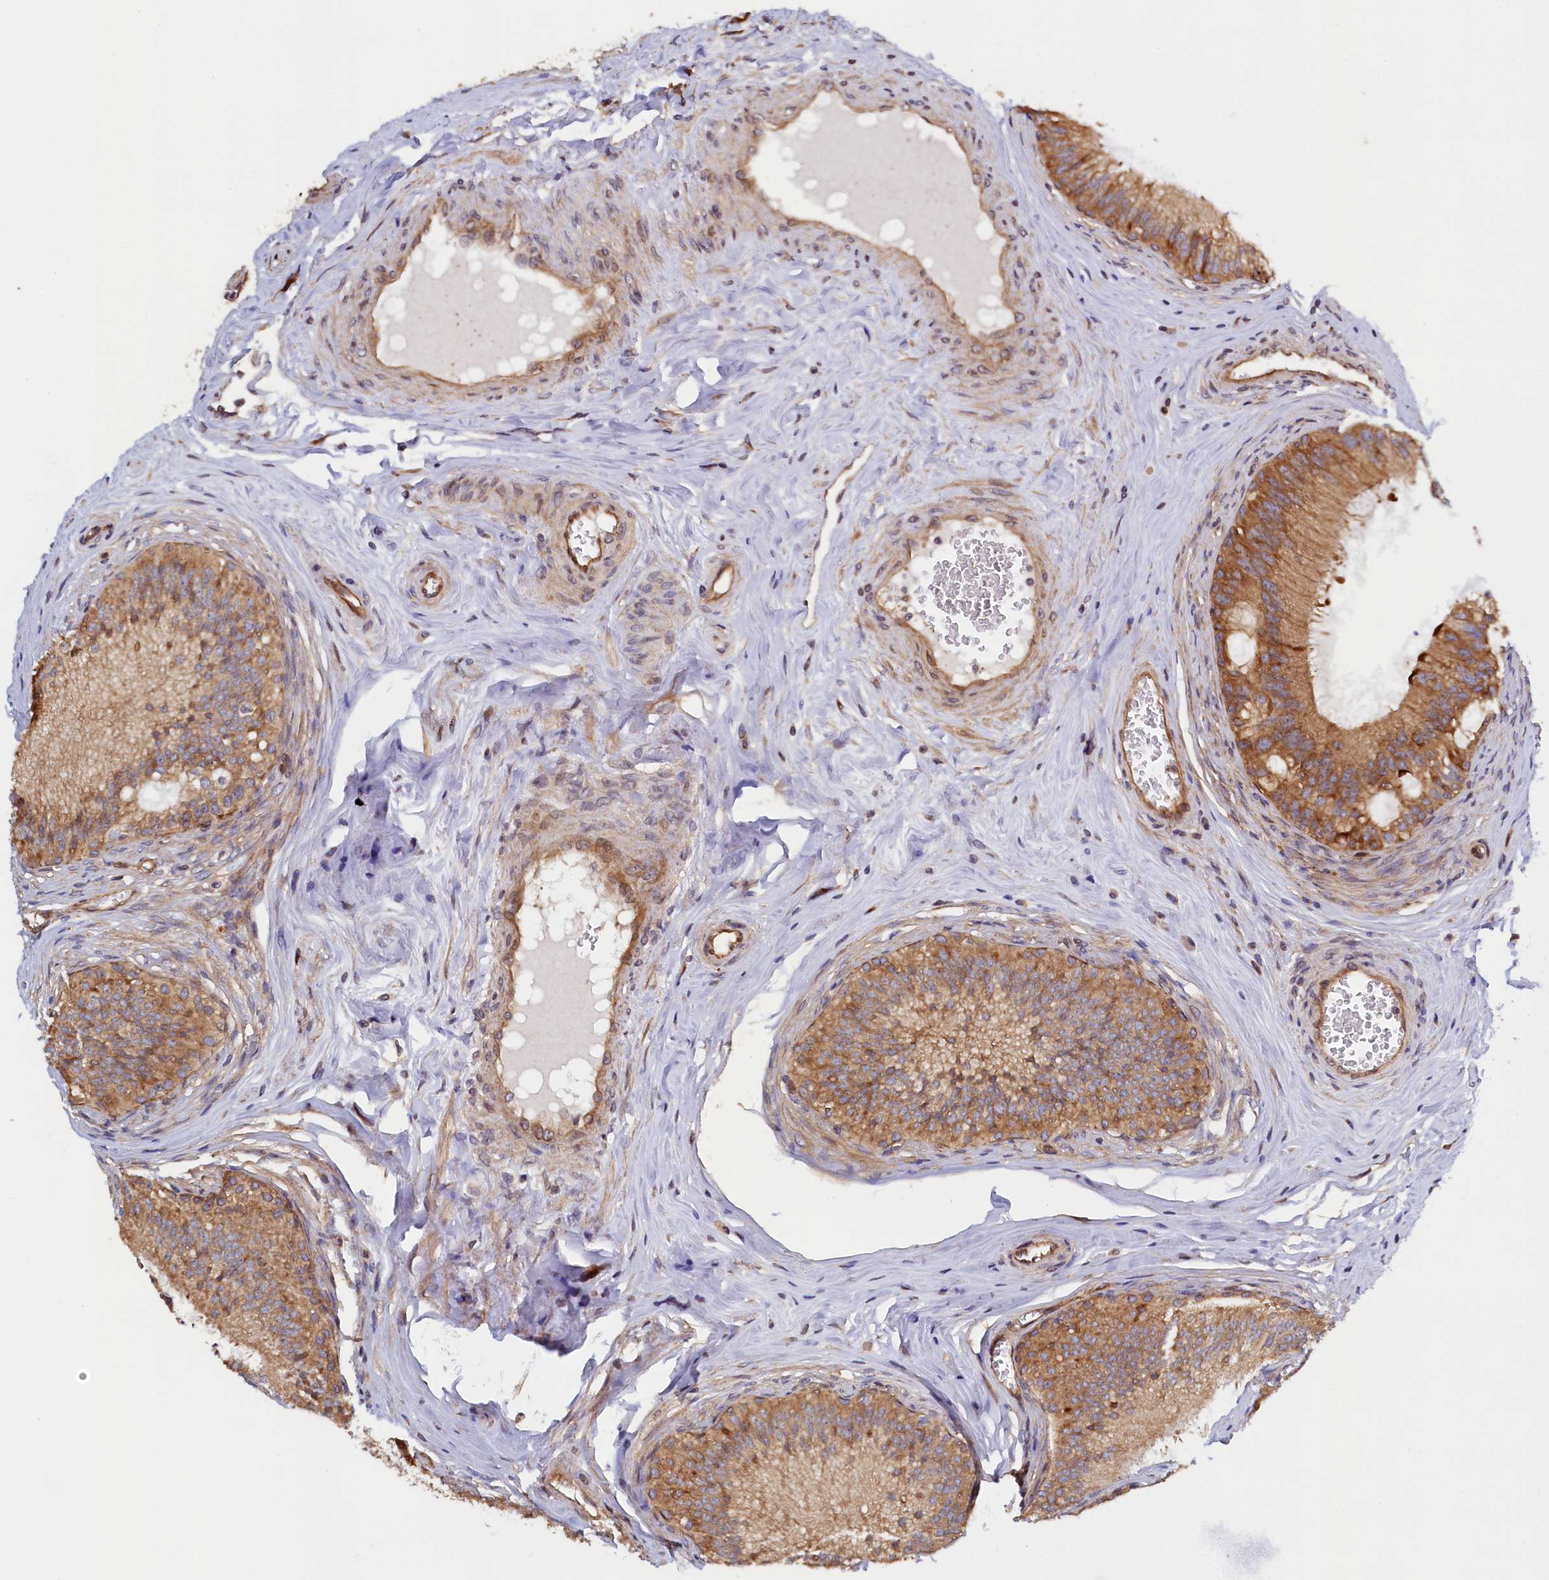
{"staining": {"intensity": "moderate", "quantity": ">75%", "location": "cytoplasmic/membranous"}, "tissue": "epididymis", "cell_type": "Glandular cells", "image_type": "normal", "snomed": [{"axis": "morphology", "description": "Normal tissue, NOS"}, {"axis": "topography", "description": "Epididymis"}], "caption": "Immunohistochemistry histopathology image of benign human epididymis stained for a protein (brown), which exhibits medium levels of moderate cytoplasmic/membranous positivity in about >75% of glandular cells.", "gene": "ATXN2L", "patient": {"sex": "male", "age": 46}}